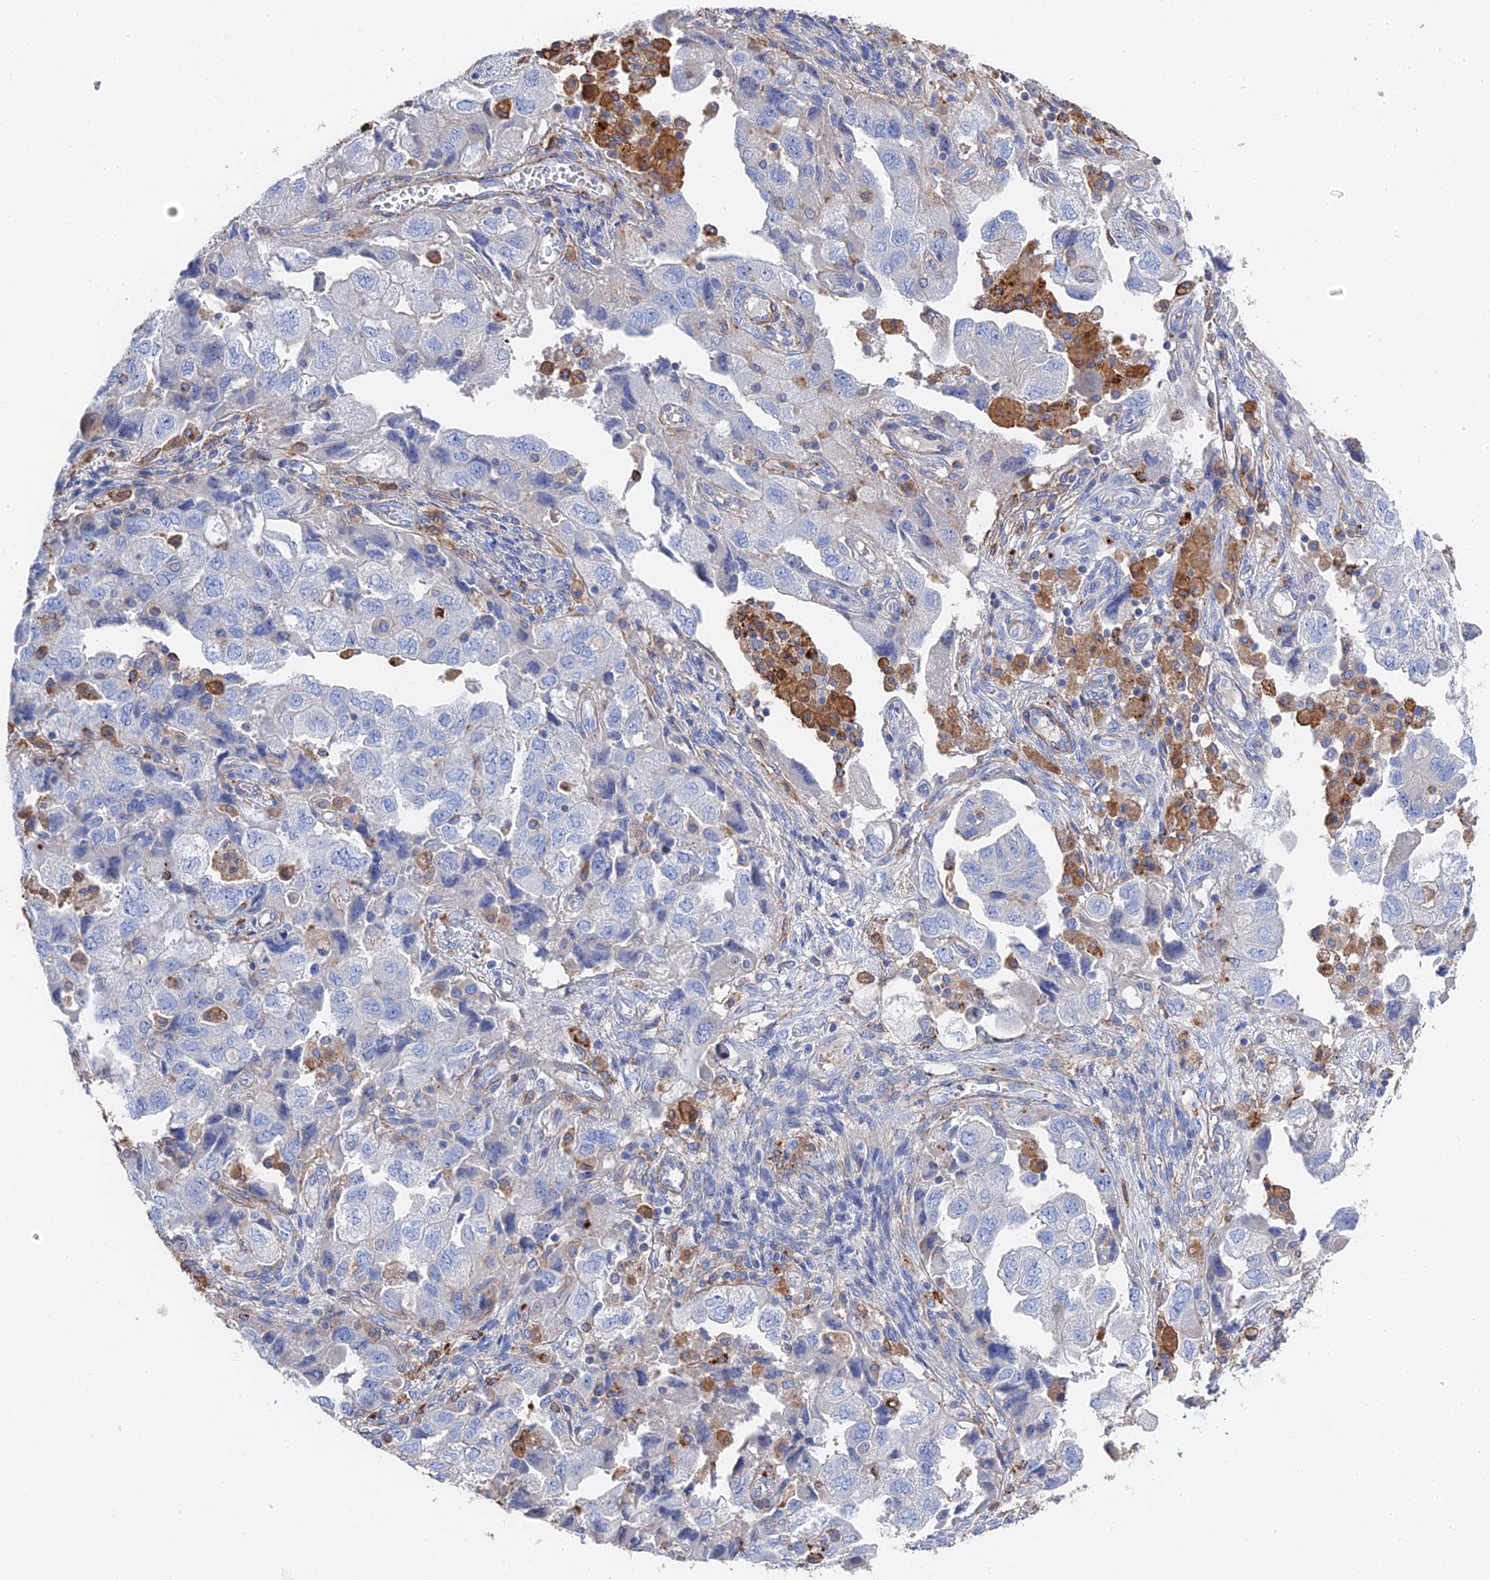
{"staining": {"intensity": "negative", "quantity": "none", "location": "none"}, "tissue": "ovarian cancer", "cell_type": "Tumor cells", "image_type": "cancer", "snomed": [{"axis": "morphology", "description": "Carcinoma, NOS"}, {"axis": "morphology", "description": "Cystadenocarcinoma, serous, NOS"}, {"axis": "topography", "description": "Ovary"}], "caption": "An IHC photomicrograph of ovarian serous cystadenocarcinoma is shown. There is no staining in tumor cells of ovarian serous cystadenocarcinoma.", "gene": "STRA6", "patient": {"sex": "female", "age": 69}}